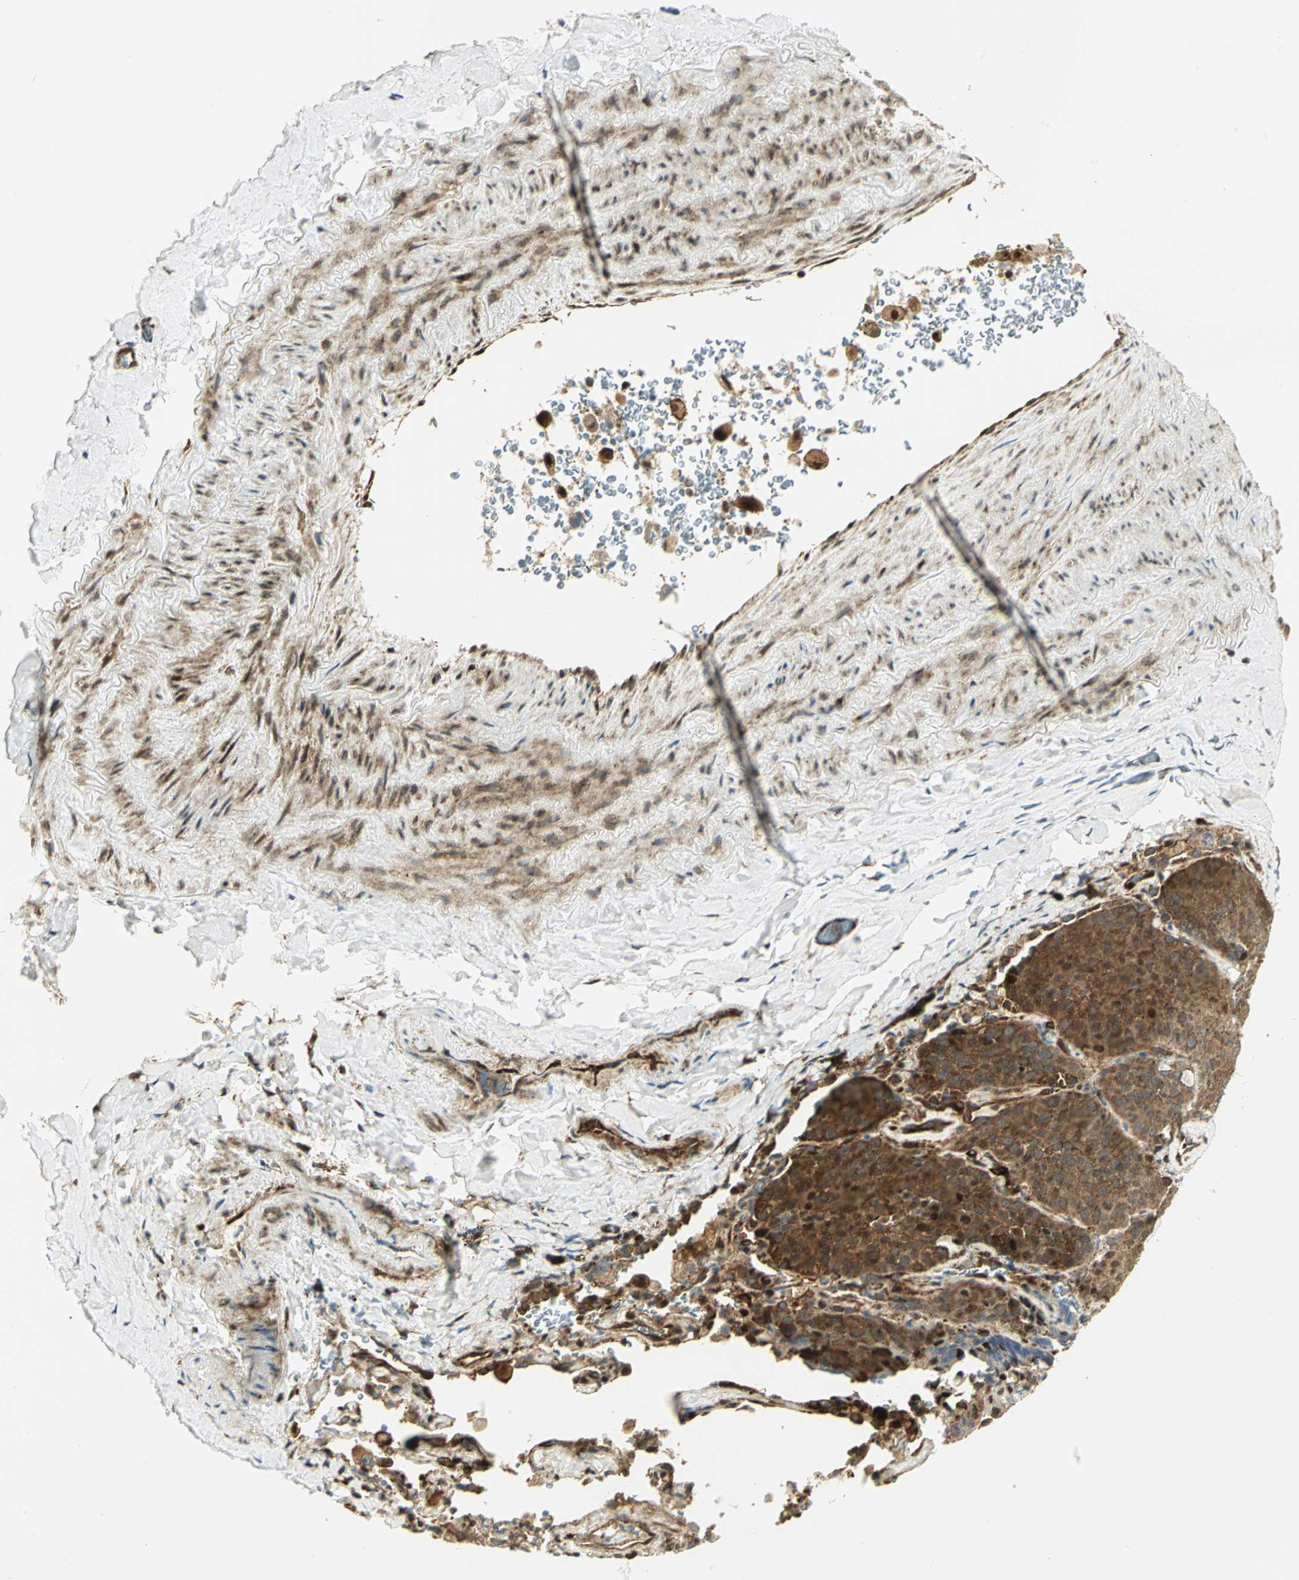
{"staining": {"intensity": "moderate", "quantity": ">75%", "location": "cytoplasmic/membranous"}, "tissue": "lung cancer", "cell_type": "Tumor cells", "image_type": "cancer", "snomed": [{"axis": "morphology", "description": "Squamous cell carcinoma, NOS"}, {"axis": "topography", "description": "Lung"}], "caption": "A photomicrograph showing moderate cytoplasmic/membranous staining in approximately >75% of tumor cells in squamous cell carcinoma (lung), as visualized by brown immunohistochemical staining.", "gene": "EEA1", "patient": {"sex": "male", "age": 54}}